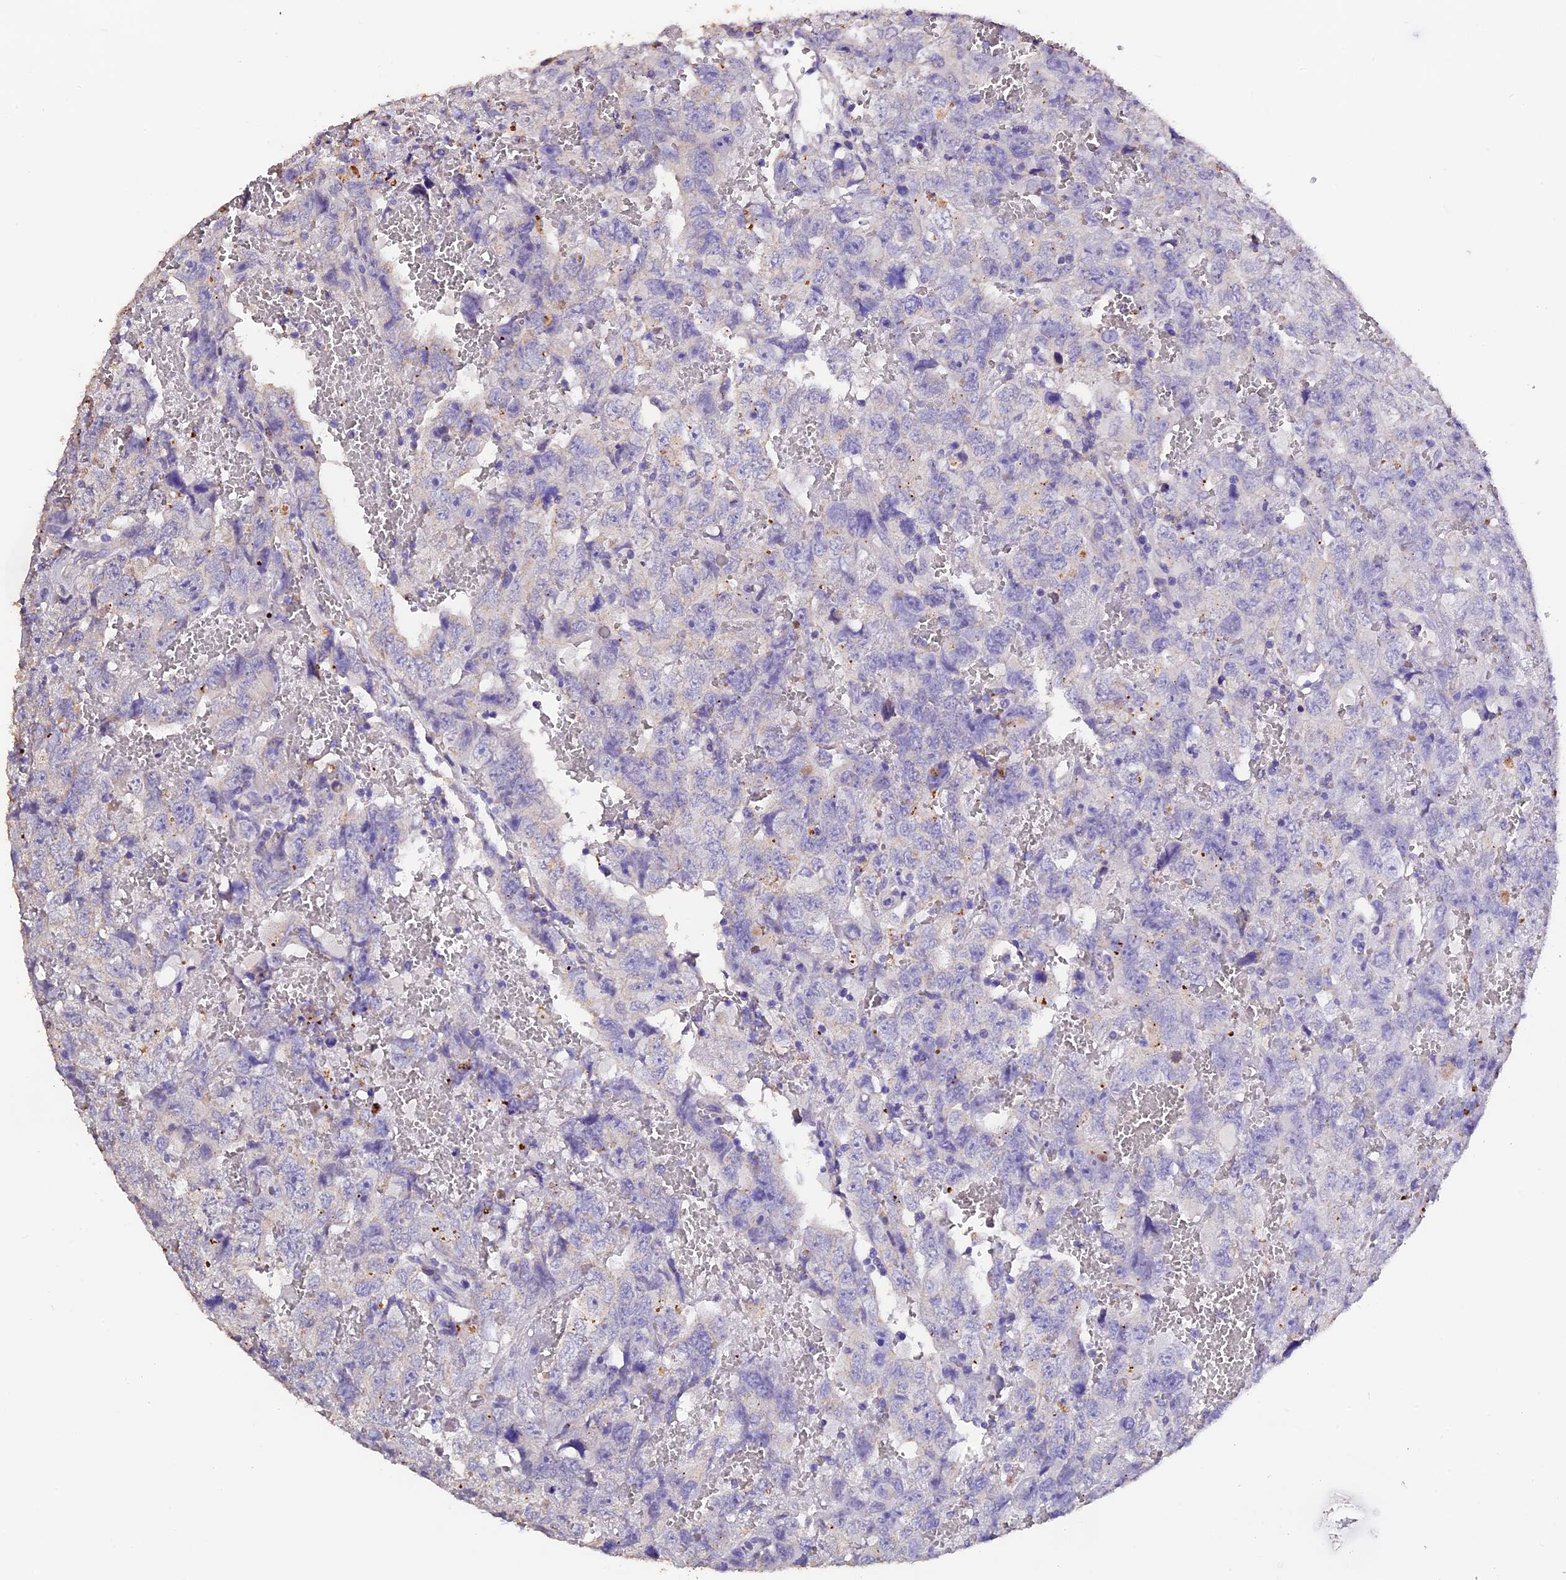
{"staining": {"intensity": "moderate", "quantity": "<25%", "location": "cytoplasmic/membranous"}, "tissue": "testis cancer", "cell_type": "Tumor cells", "image_type": "cancer", "snomed": [{"axis": "morphology", "description": "Carcinoma, Embryonal, NOS"}, {"axis": "topography", "description": "Testis"}], "caption": "Embryonal carcinoma (testis) was stained to show a protein in brown. There is low levels of moderate cytoplasmic/membranous positivity in about <25% of tumor cells. (Stains: DAB in brown, nuclei in blue, Microscopy: brightfield microscopy at high magnification).", "gene": "FBXW9", "patient": {"sex": "male", "age": 45}}